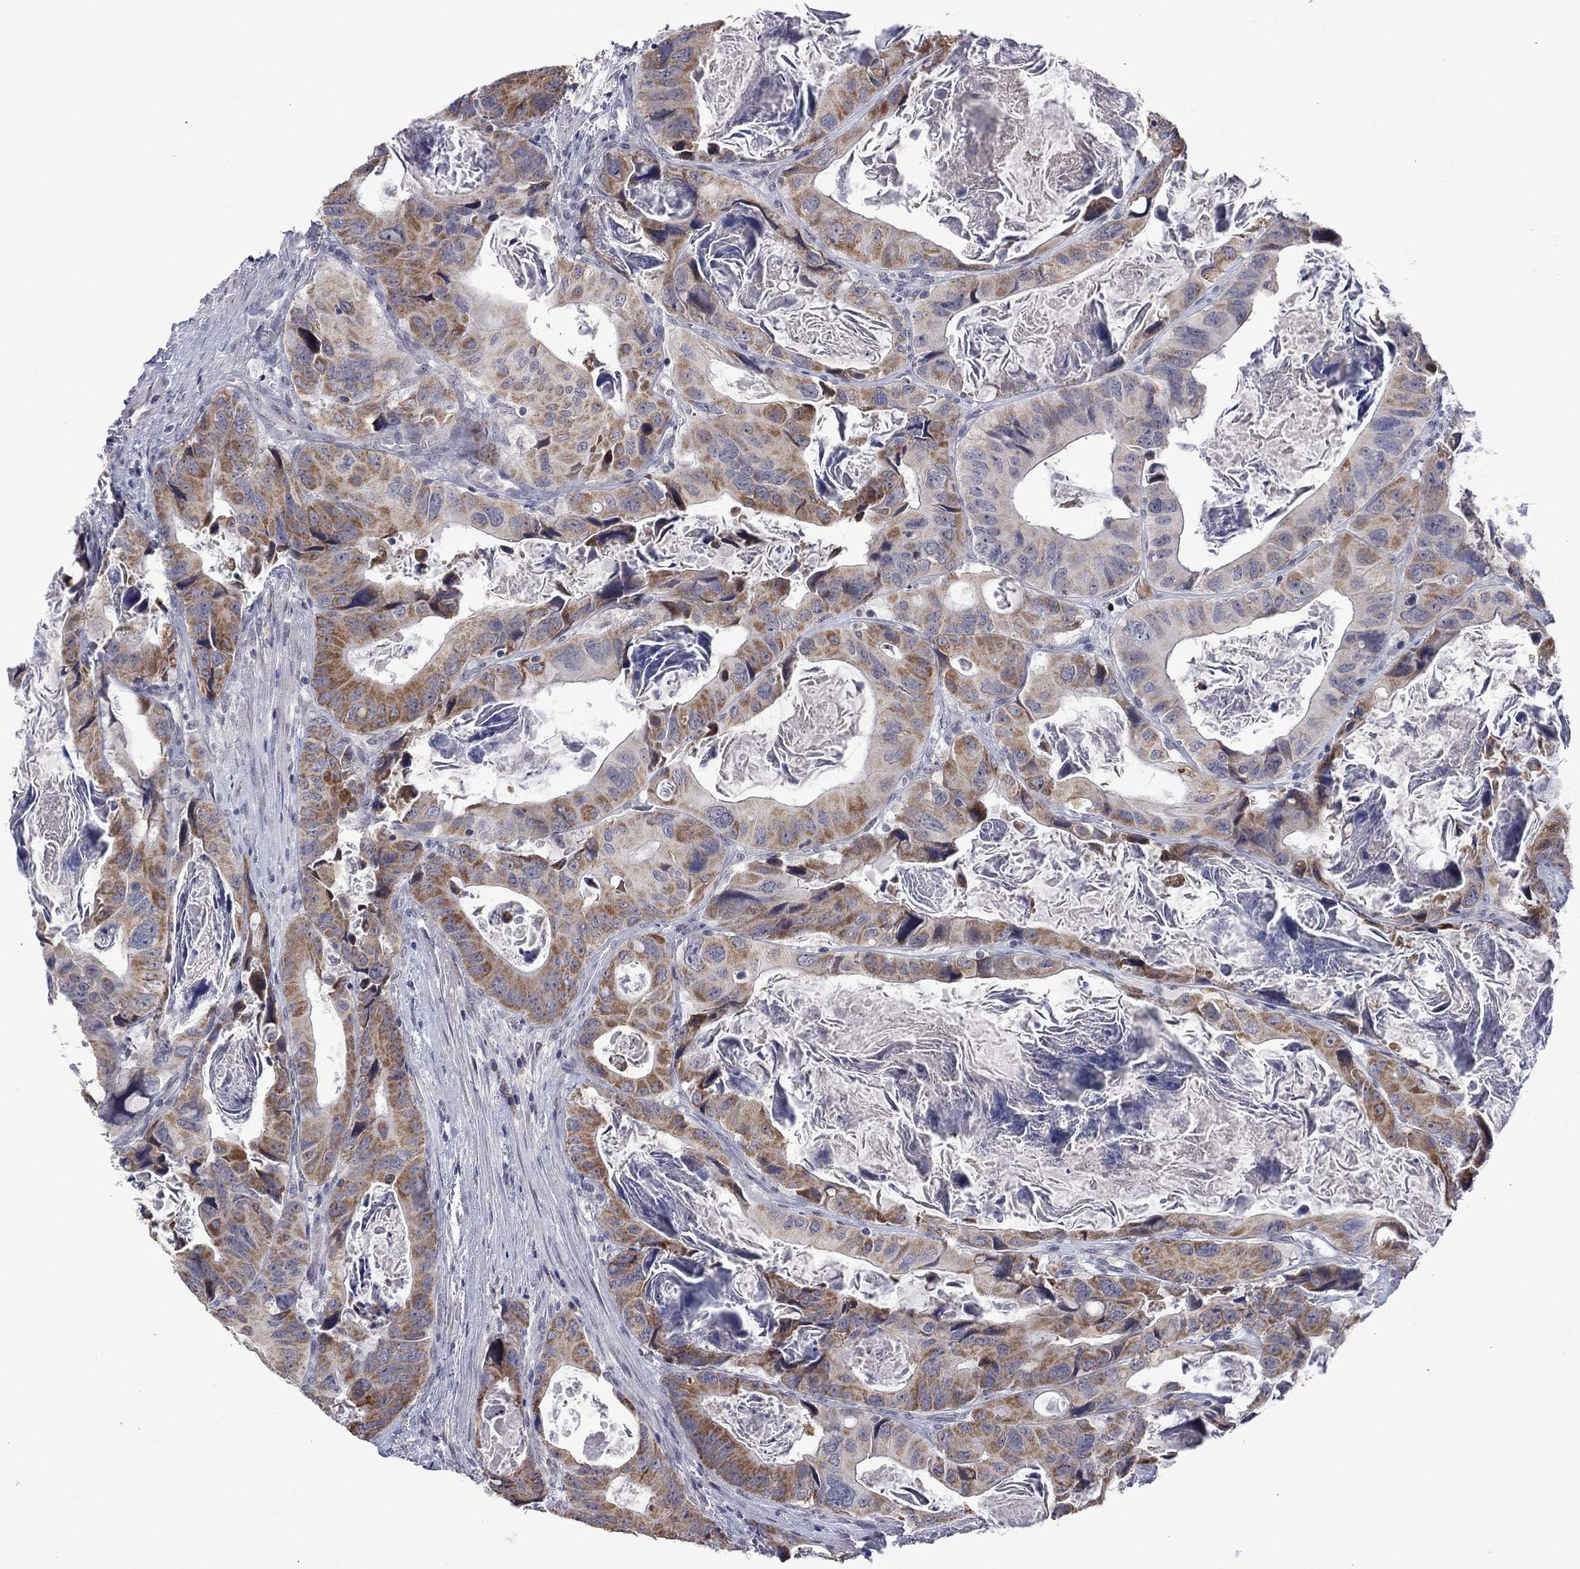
{"staining": {"intensity": "moderate", "quantity": ">75%", "location": "cytoplasmic/membranous"}, "tissue": "colorectal cancer", "cell_type": "Tumor cells", "image_type": "cancer", "snomed": [{"axis": "morphology", "description": "Adenocarcinoma, NOS"}, {"axis": "topography", "description": "Rectum"}], "caption": "Immunohistochemical staining of colorectal cancer (adenocarcinoma) exhibits medium levels of moderate cytoplasmic/membranous staining in about >75% of tumor cells.", "gene": "KCNJ16", "patient": {"sex": "male", "age": 64}}